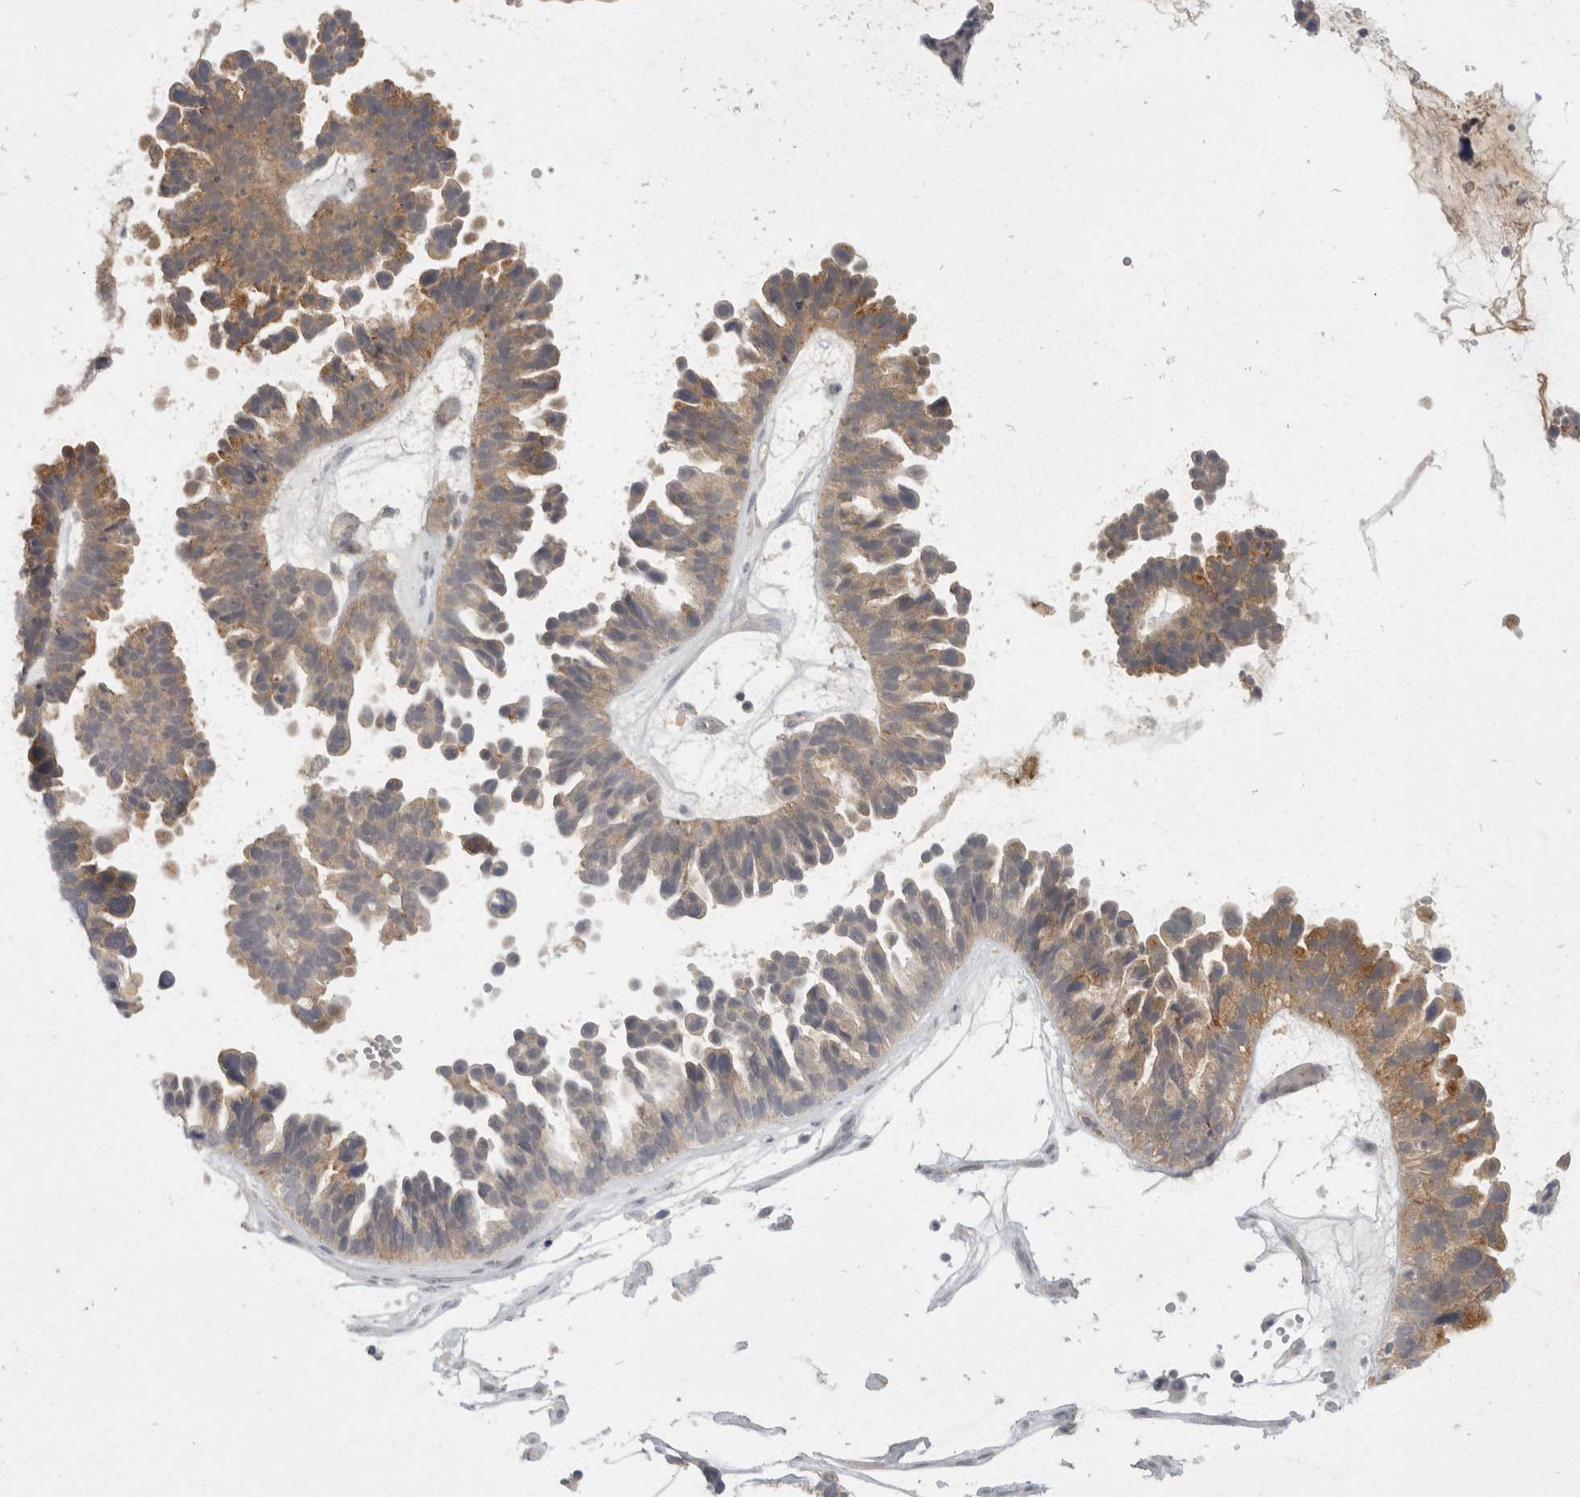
{"staining": {"intensity": "moderate", "quantity": ">75%", "location": "cytoplasmic/membranous"}, "tissue": "ovarian cancer", "cell_type": "Tumor cells", "image_type": "cancer", "snomed": [{"axis": "morphology", "description": "Cystadenocarcinoma, serous, NOS"}, {"axis": "topography", "description": "Ovary"}], "caption": "A medium amount of moderate cytoplasmic/membranous staining is appreciated in approximately >75% of tumor cells in serous cystadenocarcinoma (ovarian) tissue. Immunohistochemistry stains the protein of interest in brown and the nuclei are stained blue.", "gene": "TOM1L2", "patient": {"sex": "female", "age": 56}}